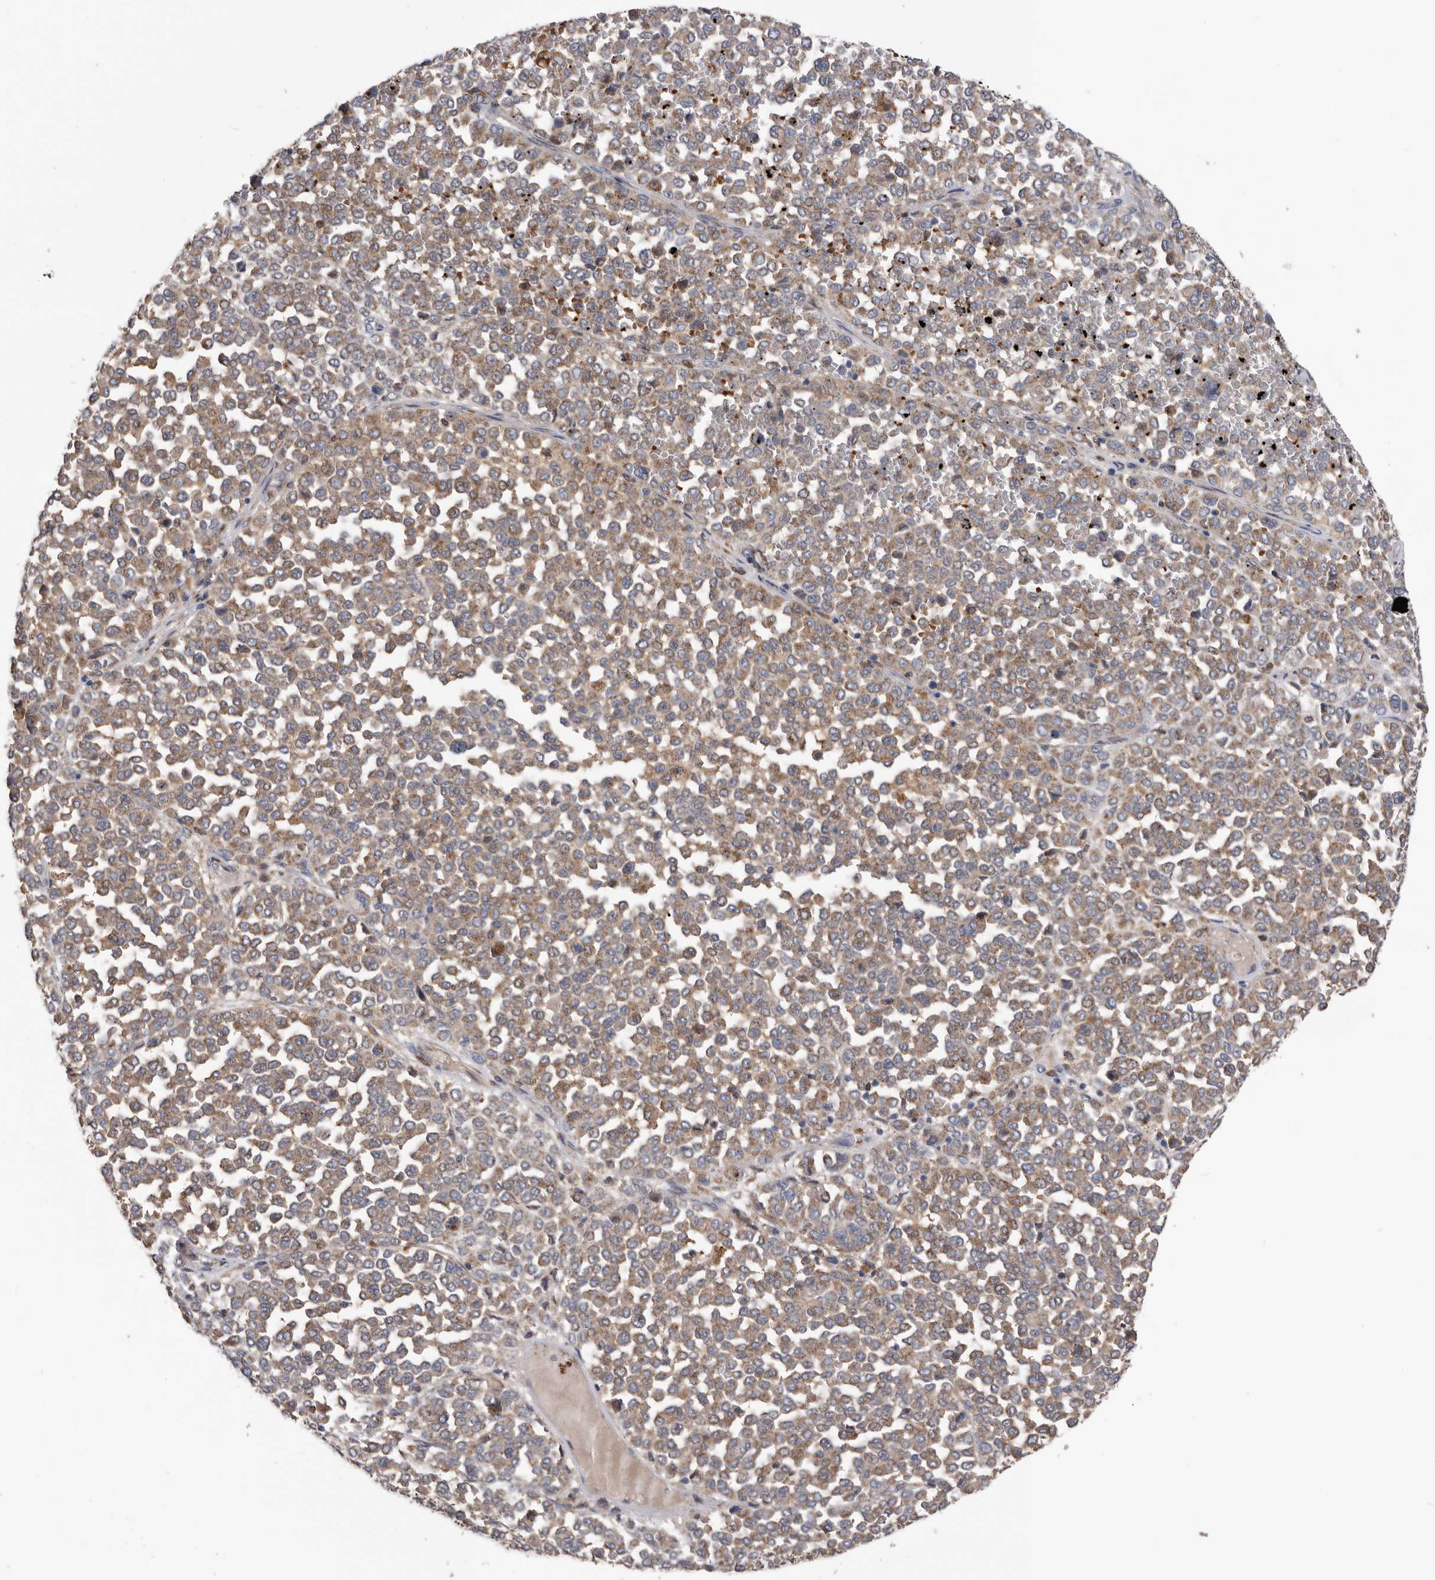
{"staining": {"intensity": "moderate", "quantity": ">75%", "location": "cytoplasmic/membranous"}, "tissue": "melanoma", "cell_type": "Tumor cells", "image_type": "cancer", "snomed": [{"axis": "morphology", "description": "Malignant melanoma, Metastatic site"}, {"axis": "topography", "description": "Pancreas"}], "caption": "A brown stain shows moderate cytoplasmic/membranous positivity of a protein in human melanoma tumor cells.", "gene": "CRISPLD2", "patient": {"sex": "female", "age": 30}}